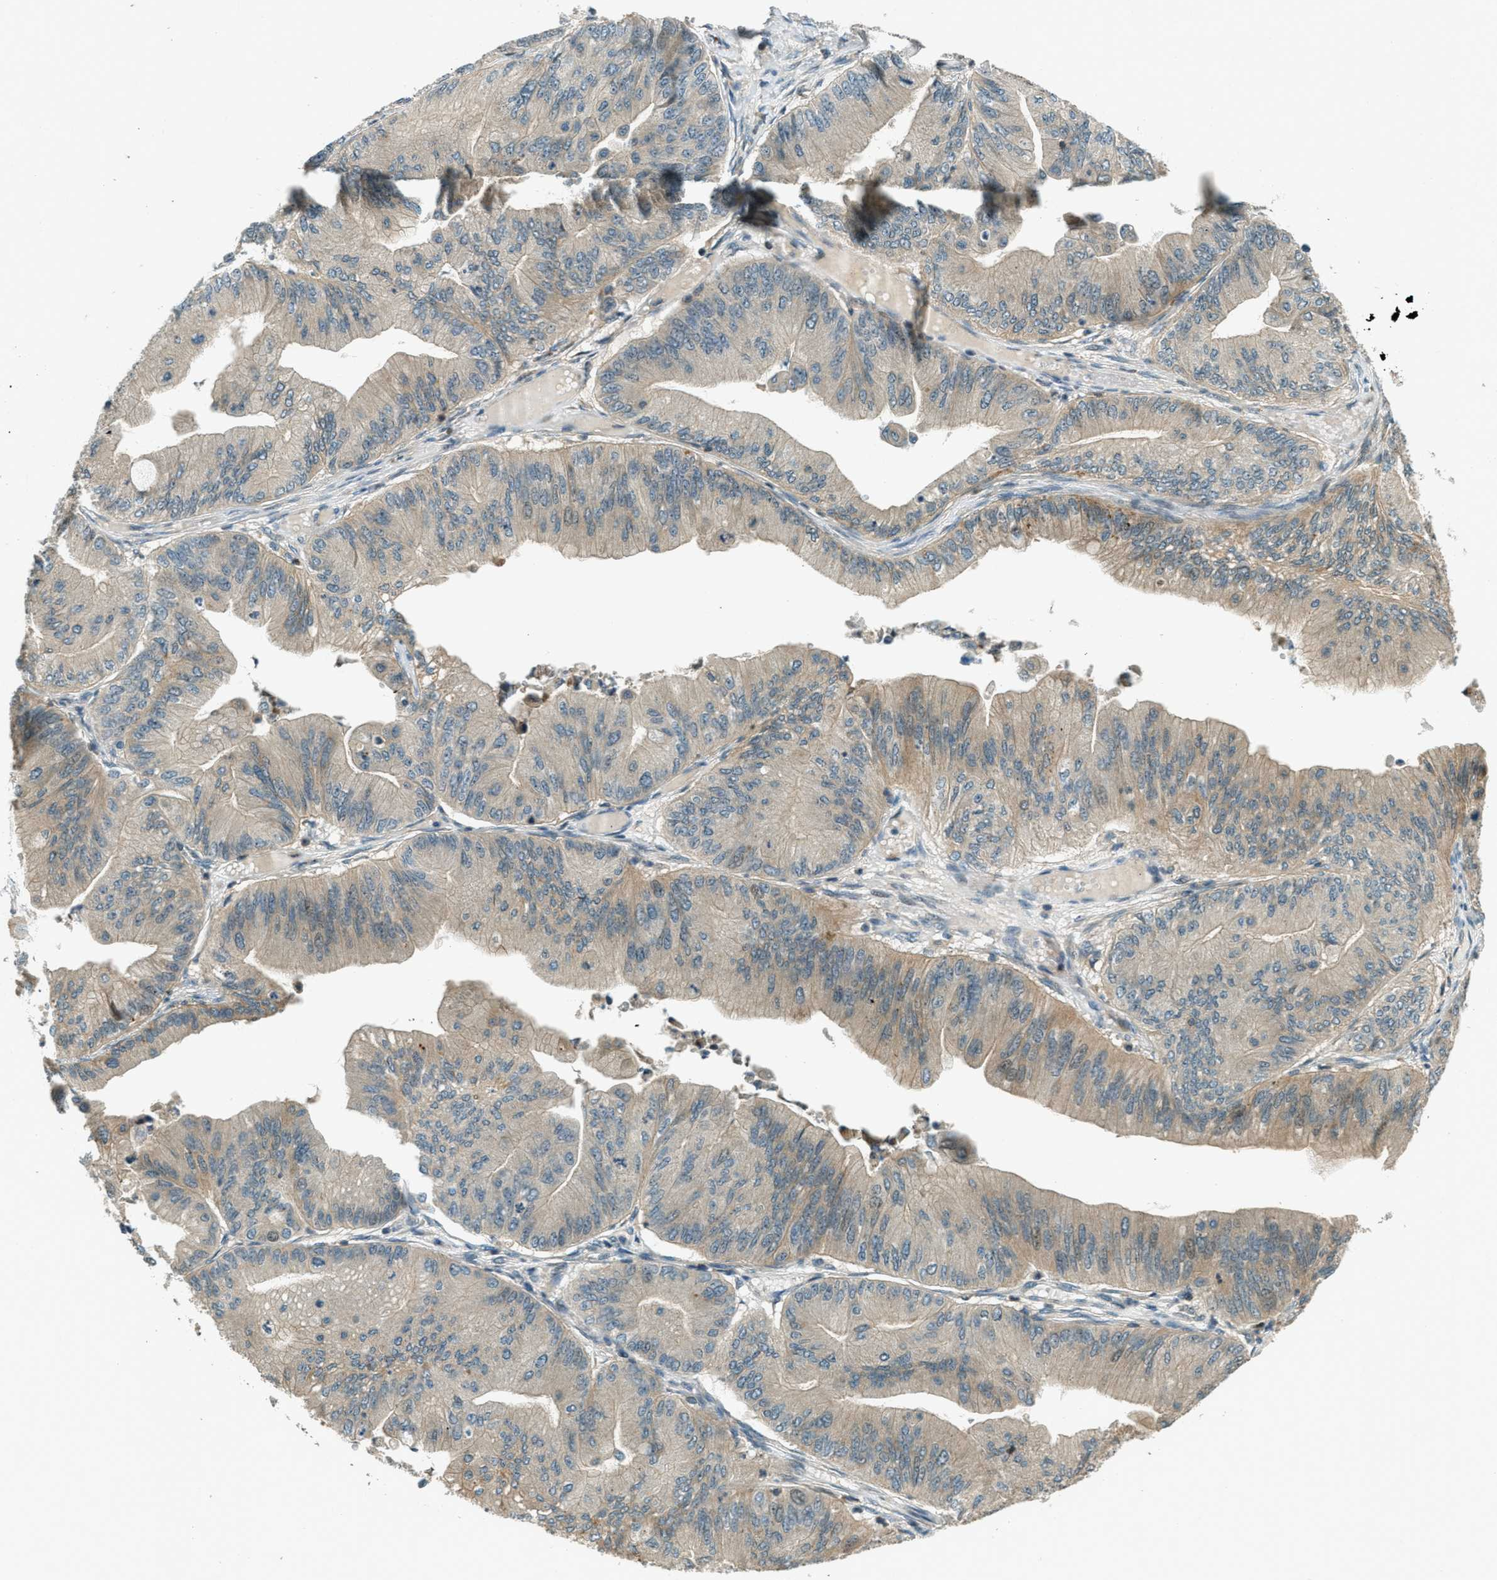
{"staining": {"intensity": "weak", "quantity": "25%-75%", "location": "cytoplasmic/membranous"}, "tissue": "ovarian cancer", "cell_type": "Tumor cells", "image_type": "cancer", "snomed": [{"axis": "morphology", "description": "Cystadenocarcinoma, mucinous, NOS"}, {"axis": "topography", "description": "Ovary"}], "caption": "Weak cytoplasmic/membranous positivity for a protein is appreciated in about 25%-75% of tumor cells of ovarian mucinous cystadenocarcinoma using IHC.", "gene": "PTPN23", "patient": {"sex": "female", "age": 61}}